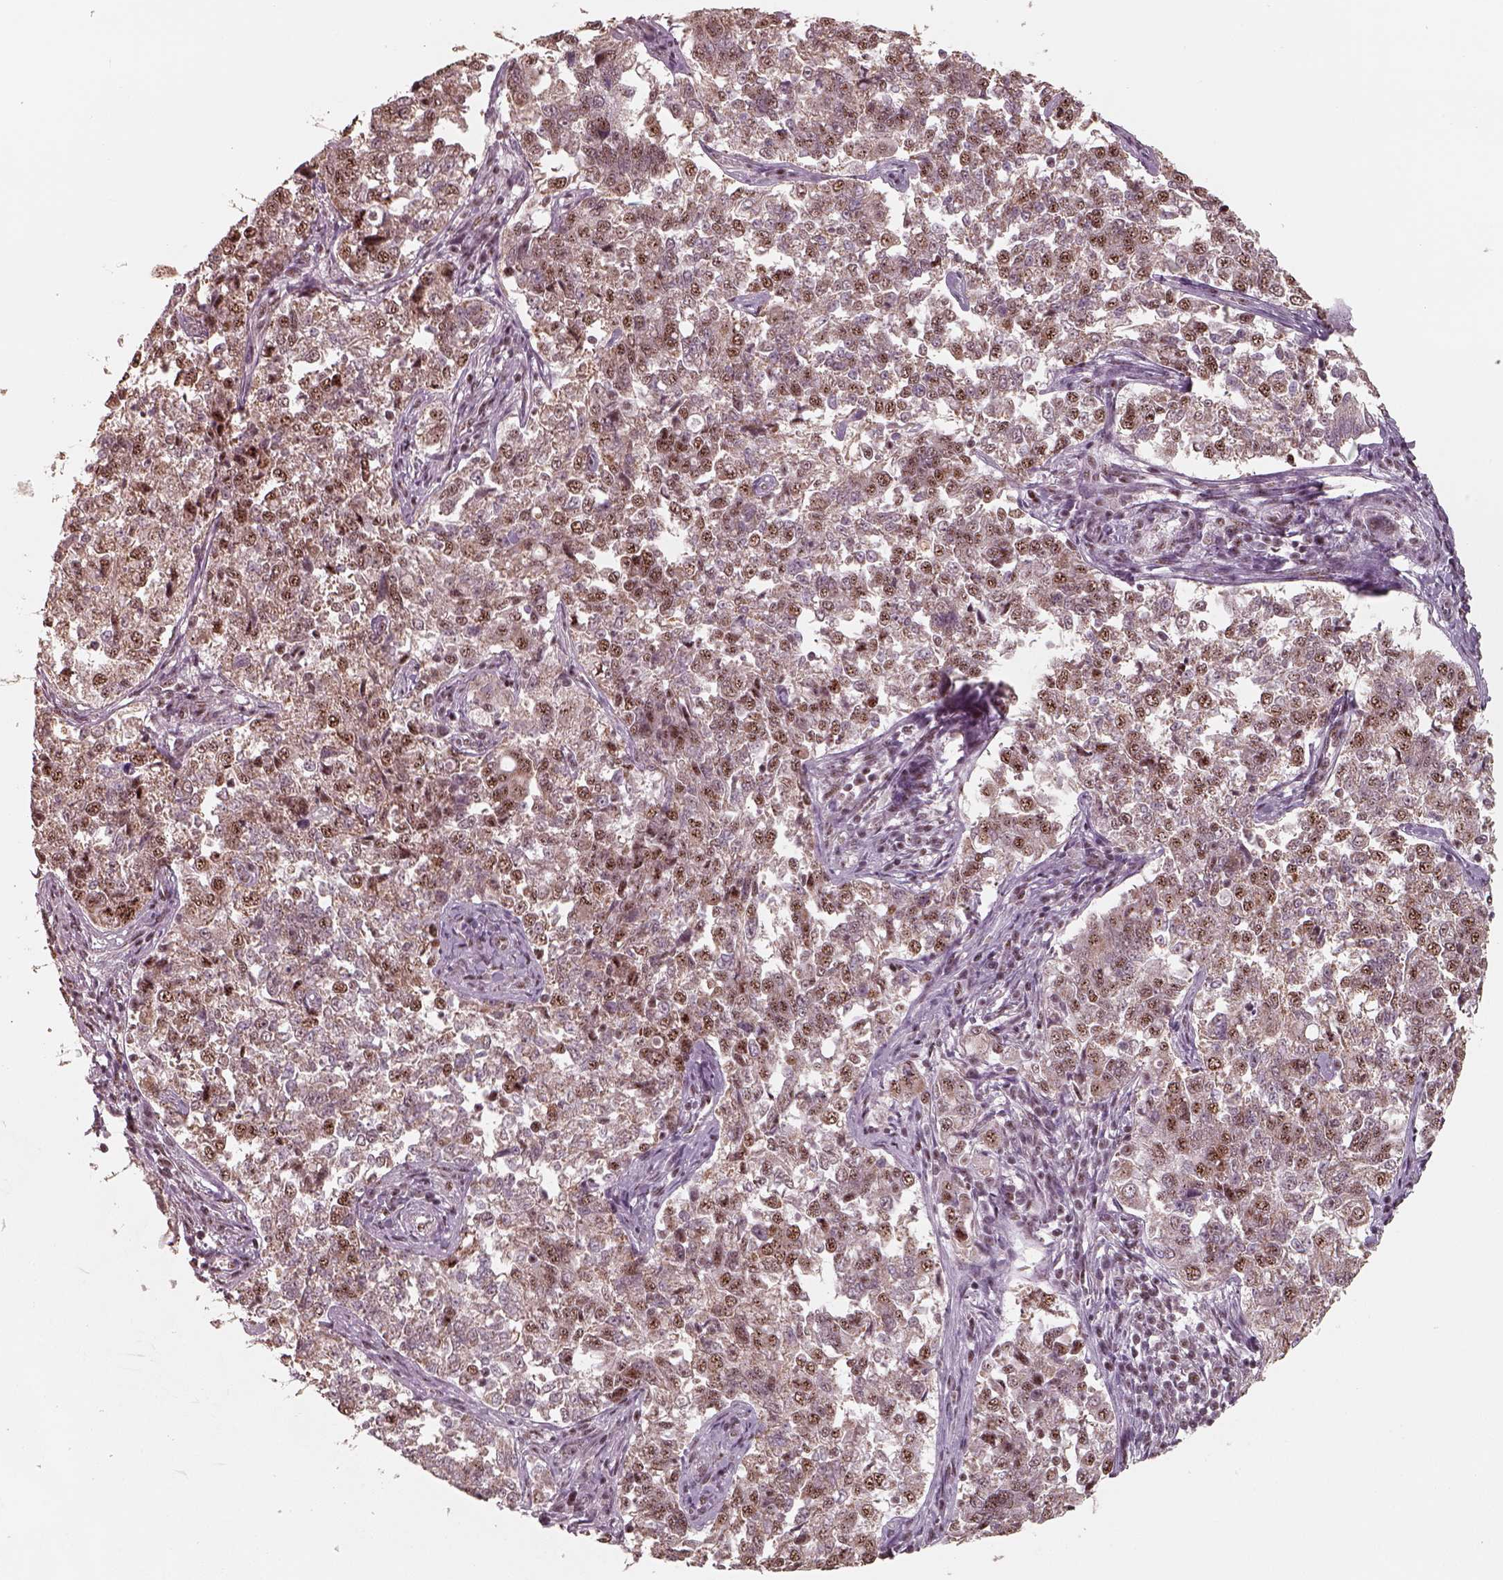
{"staining": {"intensity": "moderate", "quantity": ">75%", "location": "nuclear"}, "tissue": "endometrial cancer", "cell_type": "Tumor cells", "image_type": "cancer", "snomed": [{"axis": "morphology", "description": "Adenocarcinoma, NOS"}, {"axis": "topography", "description": "Endometrium"}], "caption": "A histopathology image of human endometrial cancer (adenocarcinoma) stained for a protein reveals moderate nuclear brown staining in tumor cells. The staining was performed using DAB (3,3'-diaminobenzidine), with brown indicating positive protein expression. Nuclei are stained blue with hematoxylin.", "gene": "ATXN7L3", "patient": {"sex": "female", "age": 43}}